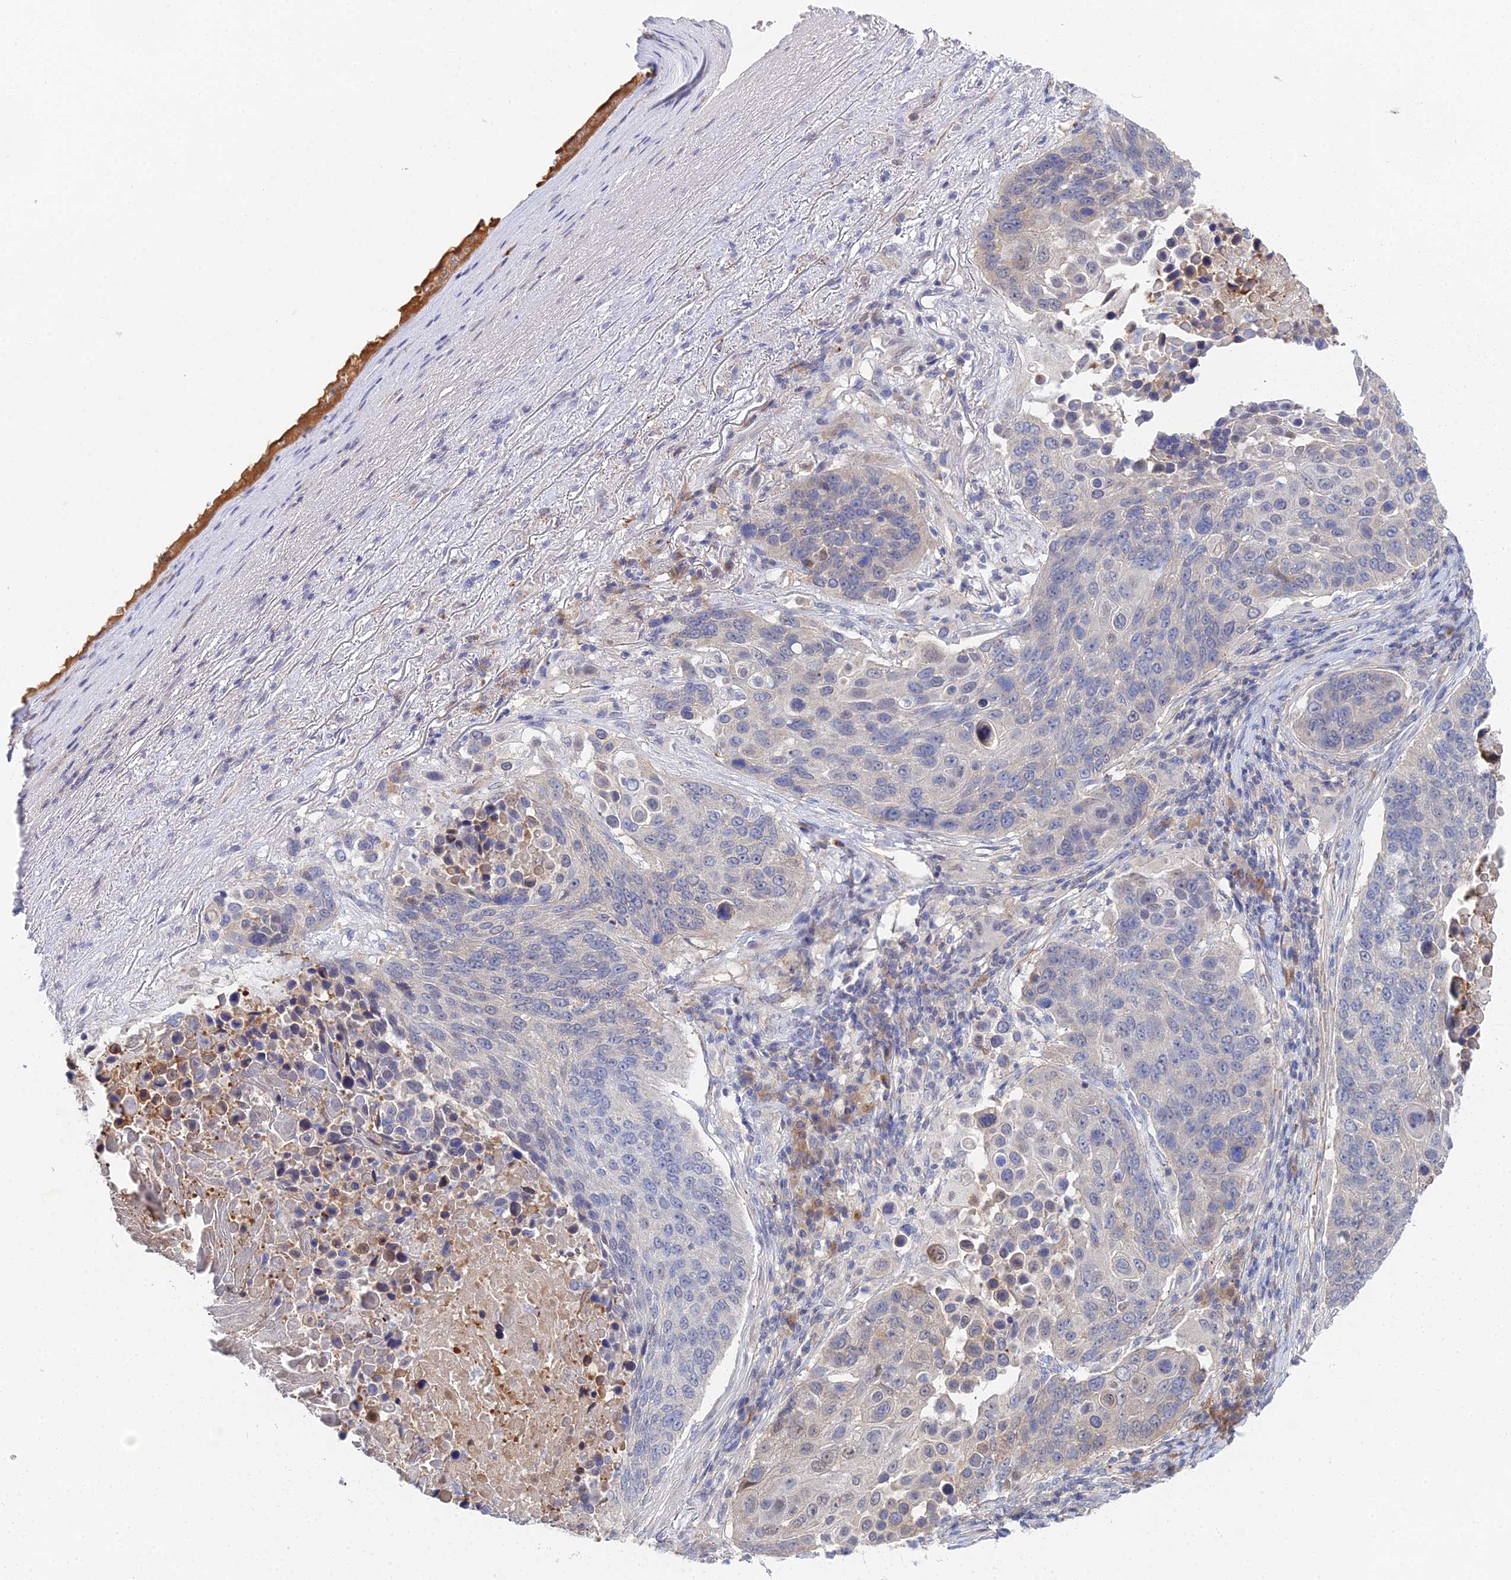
{"staining": {"intensity": "negative", "quantity": "none", "location": "none"}, "tissue": "lung cancer", "cell_type": "Tumor cells", "image_type": "cancer", "snomed": [{"axis": "morphology", "description": "Normal tissue, NOS"}, {"axis": "morphology", "description": "Squamous cell carcinoma, NOS"}, {"axis": "topography", "description": "Lymph node"}, {"axis": "topography", "description": "Lung"}], "caption": "Histopathology image shows no significant protein expression in tumor cells of lung cancer (squamous cell carcinoma). (DAB IHC, high magnification).", "gene": "DNAH14", "patient": {"sex": "male", "age": 66}}